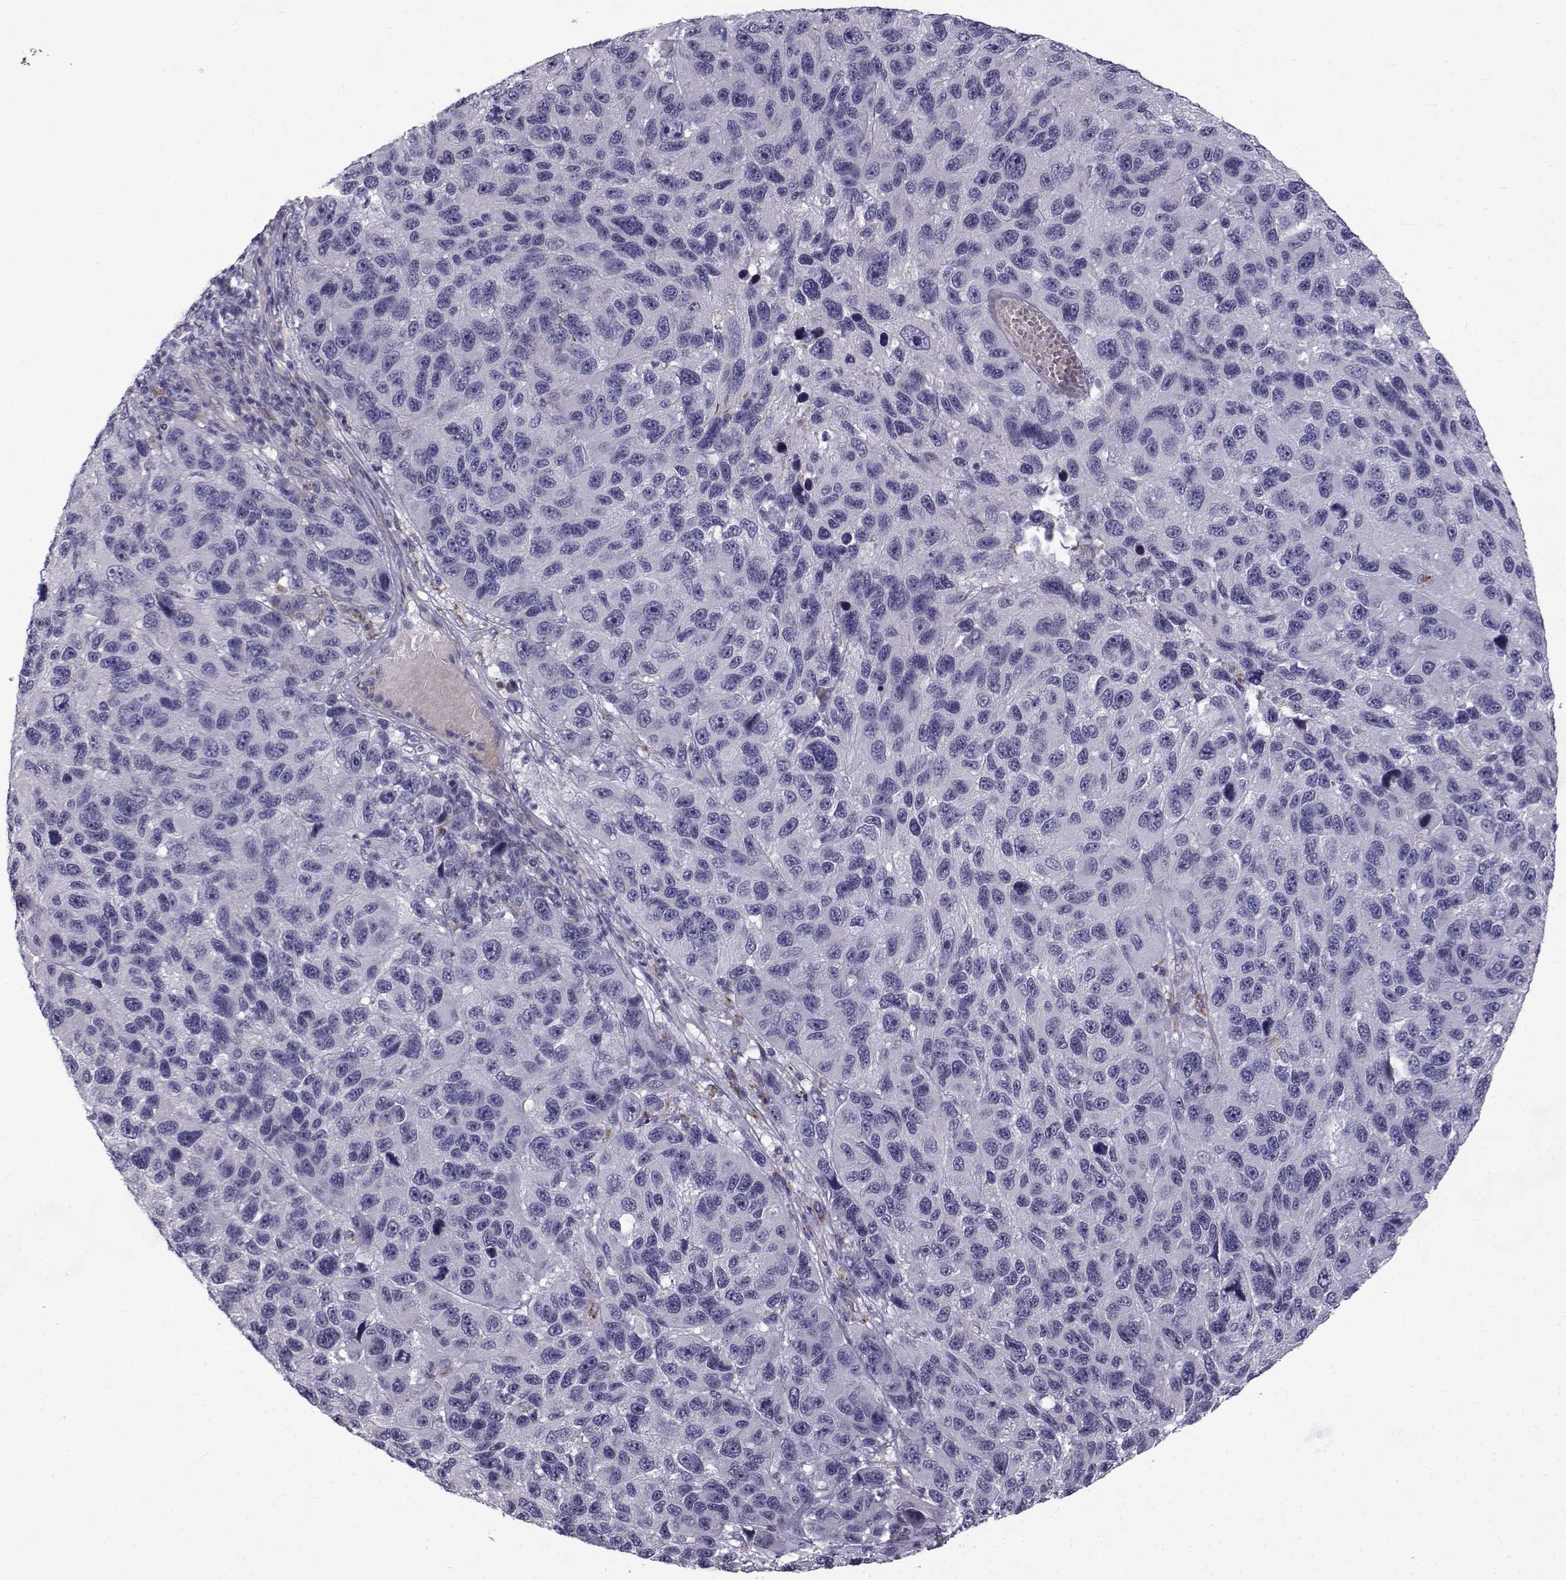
{"staining": {"intensity": "negative", "quantity": "none", "location": "none"}, "tissue": "melanoma", "cell_type": "Tumor cells", "image_type": "cancer", "snomed": [{"axis": "morphology", "description": "Malignant melanoma, NOS"}, {"axis": "topography", "description": "Skin"}], "caption": "Protein analysis of malignant melanoma displays no significant positivity in tumor cells.", "gene": "CALCR", "patient": {"sex": "male", "age": 53}}